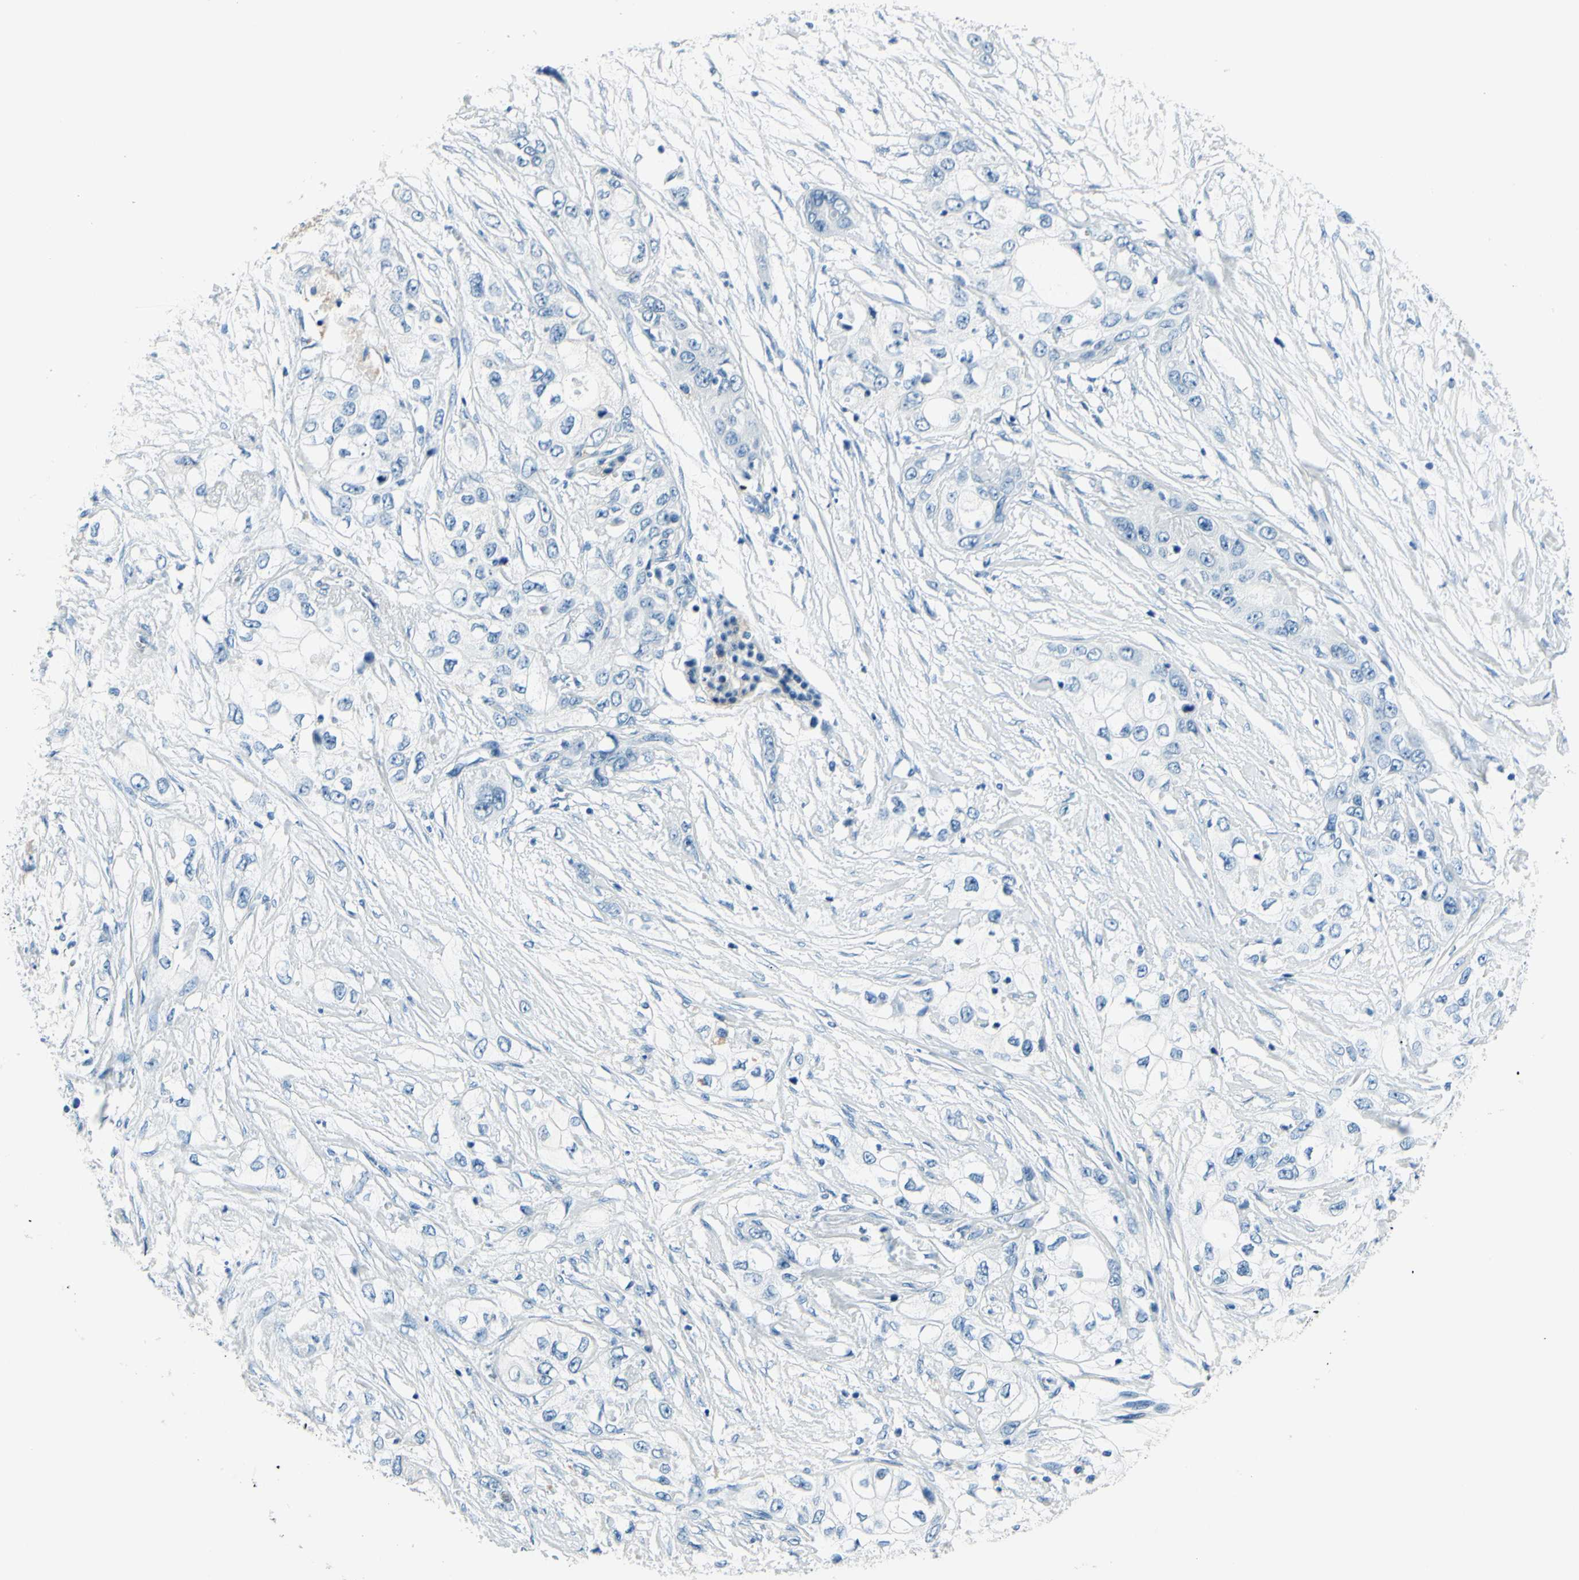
{"staining": {"intensity": "negative", "quantity": "none", "location": "none"}, "tissue": "pancreatic cancer", "cell_type": "Tumor cells", "image_type": "cancer", "snomed": [{"axis": "morphology", "description": "Adenocarcinoma, NOS"}, {"axis": "topography", "description": "Pancreas"}], "caption": "Pancreatic cancer was stained to show a protein in brown. There is no significant expression in tumor cells.", "gene": "CDH15", "patient": {"sex": "female", "age": 70}}